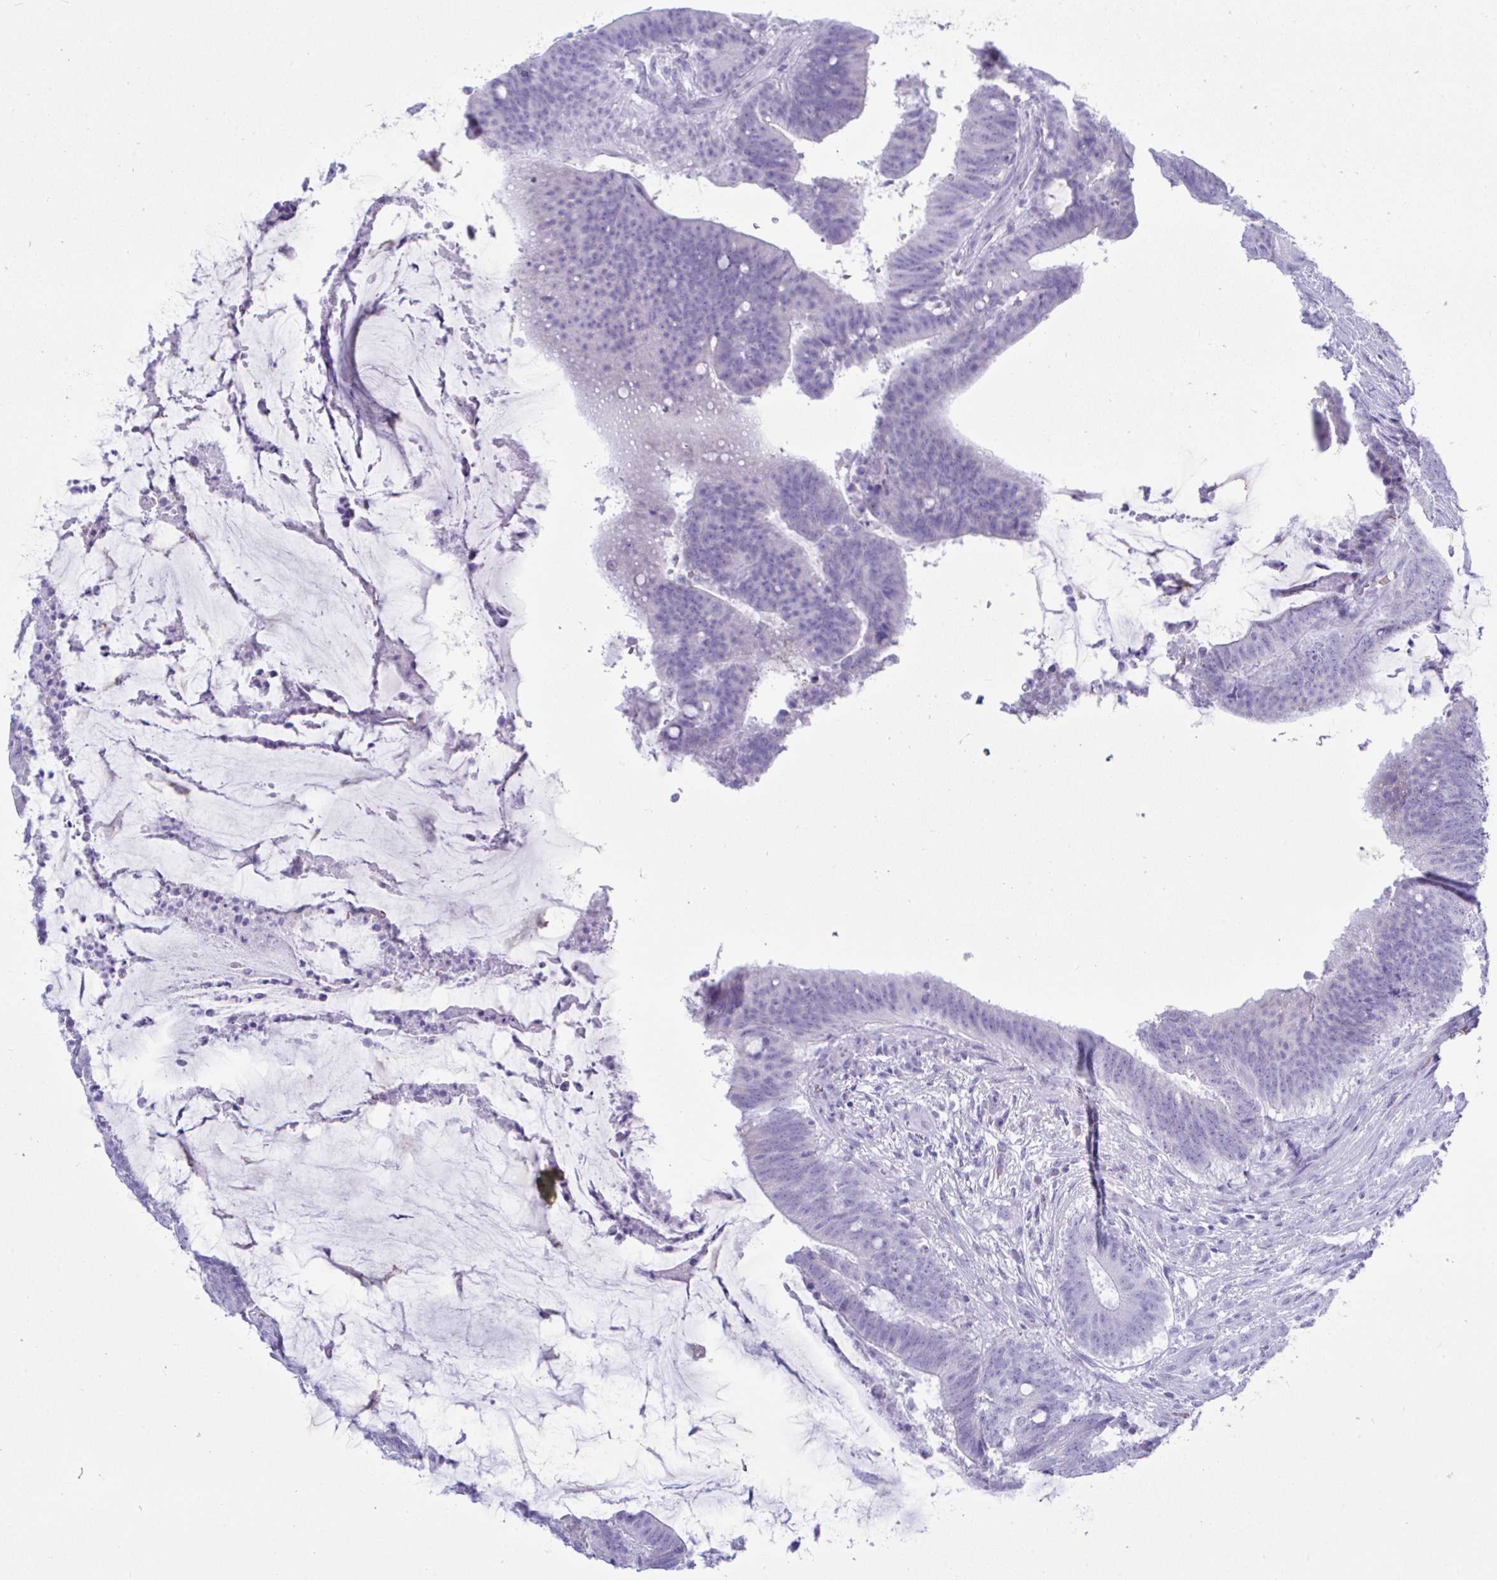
{"staining": {"intensity": "negative", "quantity": "none", "location": "none"}, "tissue": "colorectal cancer", "cell_type": "Tumor cells", "image_type": "cancer", "snomed": [{"axis": "morphology", "description": "Adenocarcinoma, NOS"}, {"axis": "topography", "description": "Colon"}], "caption": "Immunohistochemistry (IHC) image of colorectal adenocarcinoma stained for a protein (brown), which shows no staining in tumor cells.", "gene": "SEL1L2", "patient": {"sex": "female", "age": 43}}